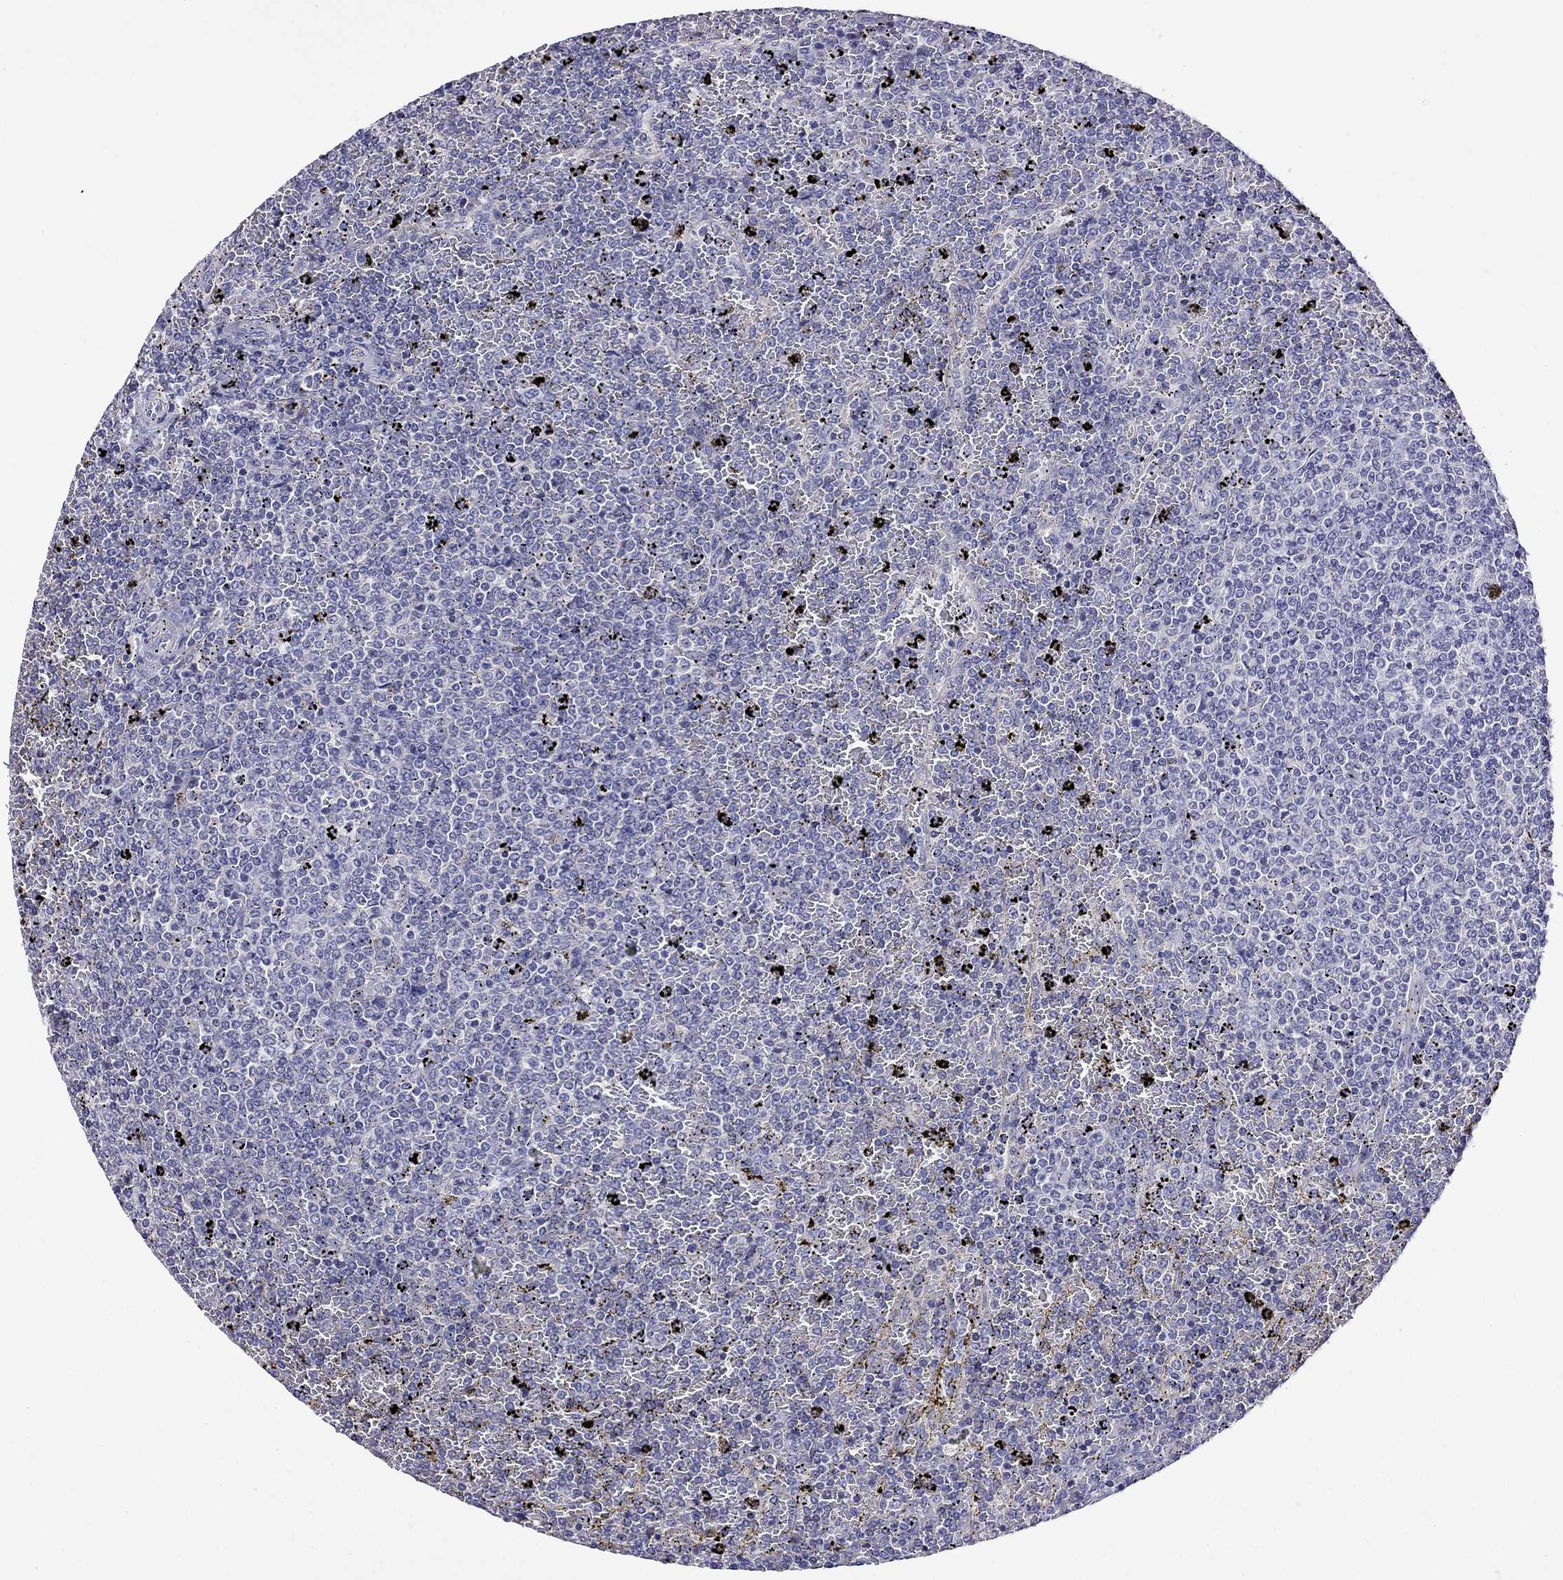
{"staining": {"intensity": "negative", "quantity": "none", "location": "none"}, "tissue": "lymphoma", "cell_type": "Tumor cells", "image_type": "cancer", "snomed": [{"axis": "morphology", "description": "Malignant lymphoma, non-Hodgkin's type, Low grade"}, {"axis": "topography", "description": "Spleen"}], "caption": "Tumor cells are negative for protein expression in human low-grade malignant lymphoma, non-Hodgkin's type.", "gene": "STAR", "patient": {"sex": "female", "age": 77}}